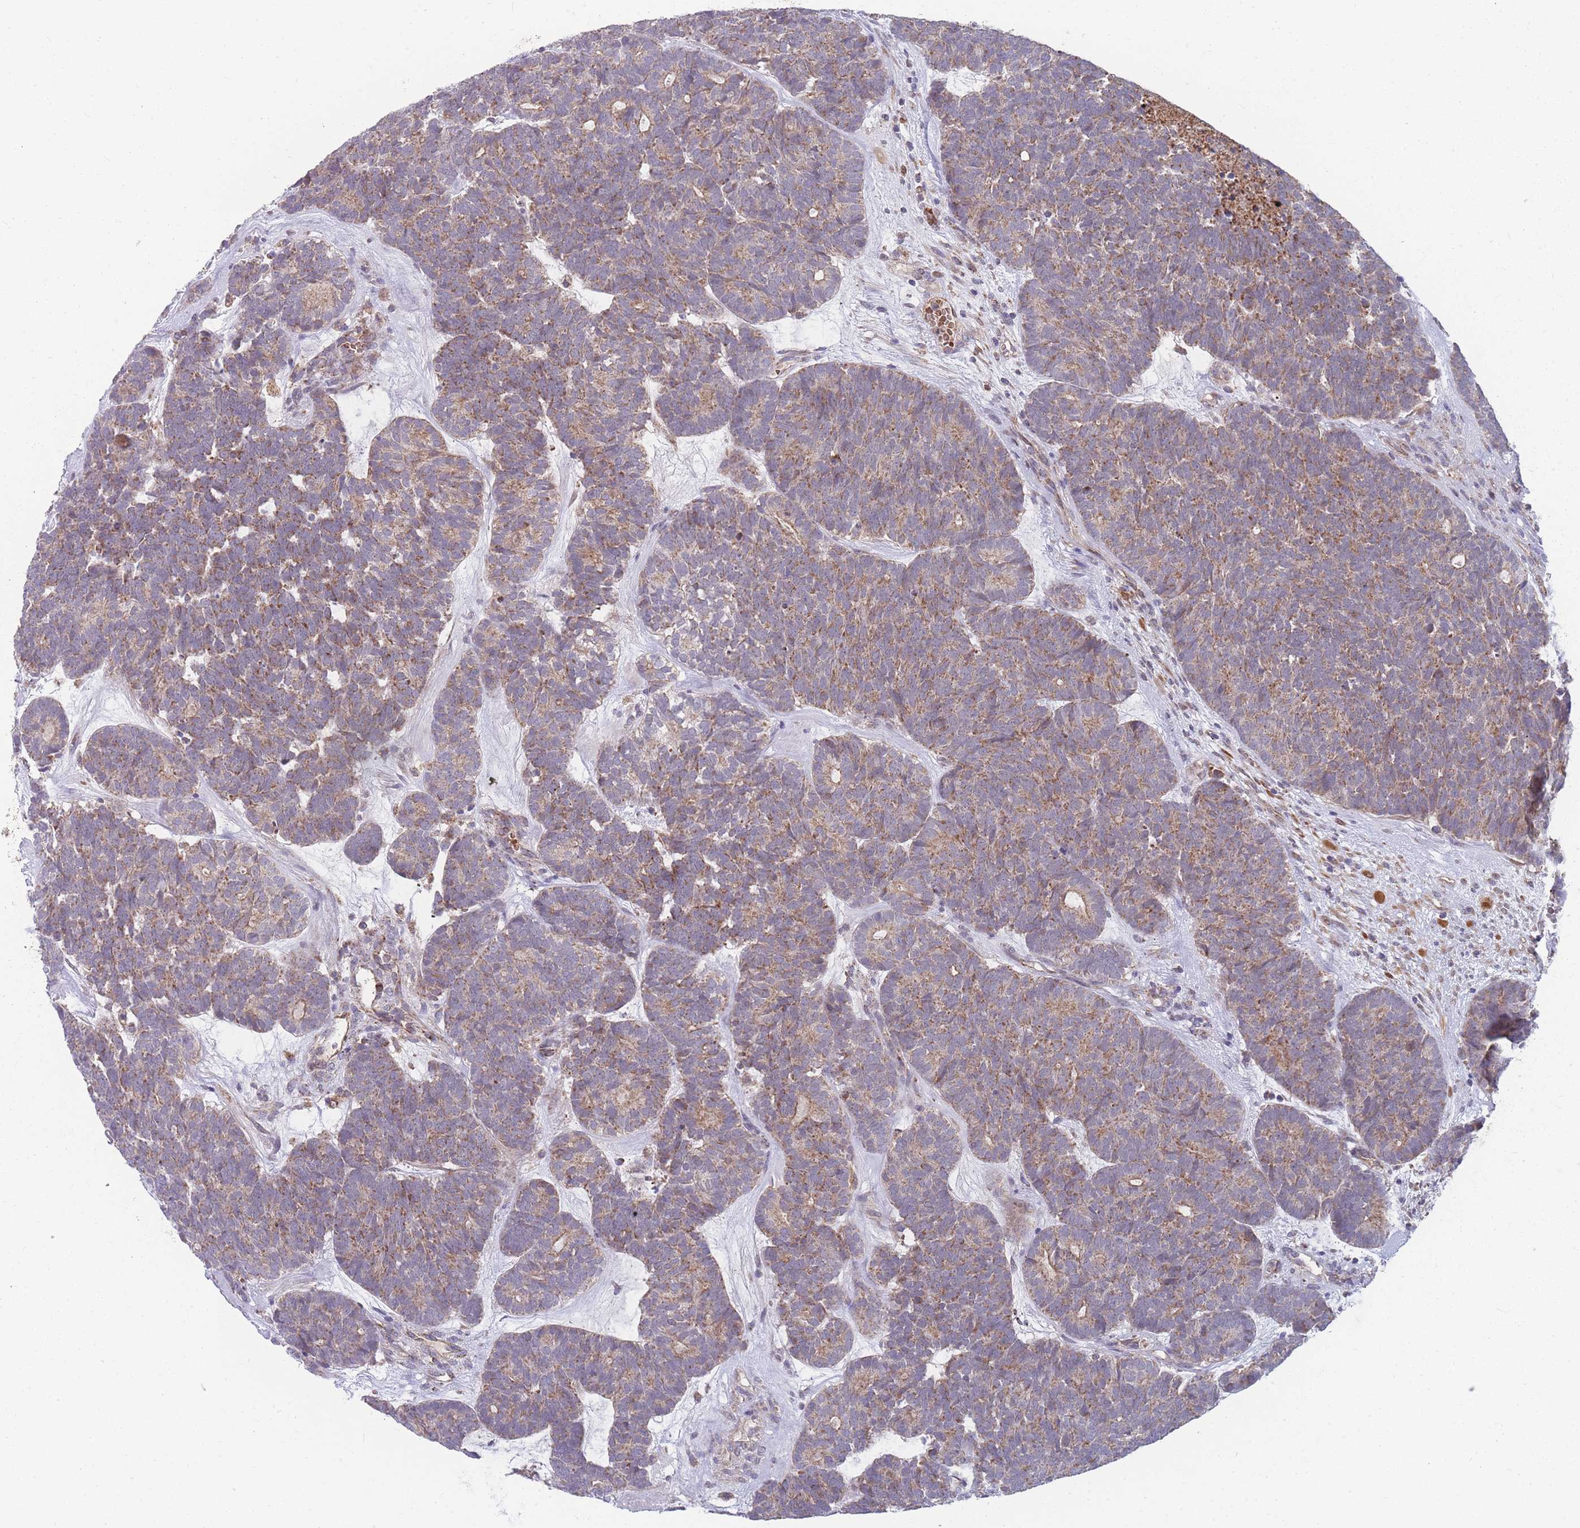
{"staining": {"intensity": "moderate", "quantity": "25%-75%", "location": "cytoplasmic/membranous"}, "tissue": "head and neck cancer", "cell_type": "Tumor cells", "image_type": "cancer", "snomed": [{"axis": "morphology", "description": "Adenocarcinoma, NOS"}, {"axis": "topography", "description": "Head-Neck"}], "caption": "Protein analysis of head and neck adenocarcinoma tissue reveals moderate cytoplasmic/membranous positivity in about 25%-75% of tumor cells.", "gene": "SLC35B4", "patient": {"sex": "female", "age": 81}}